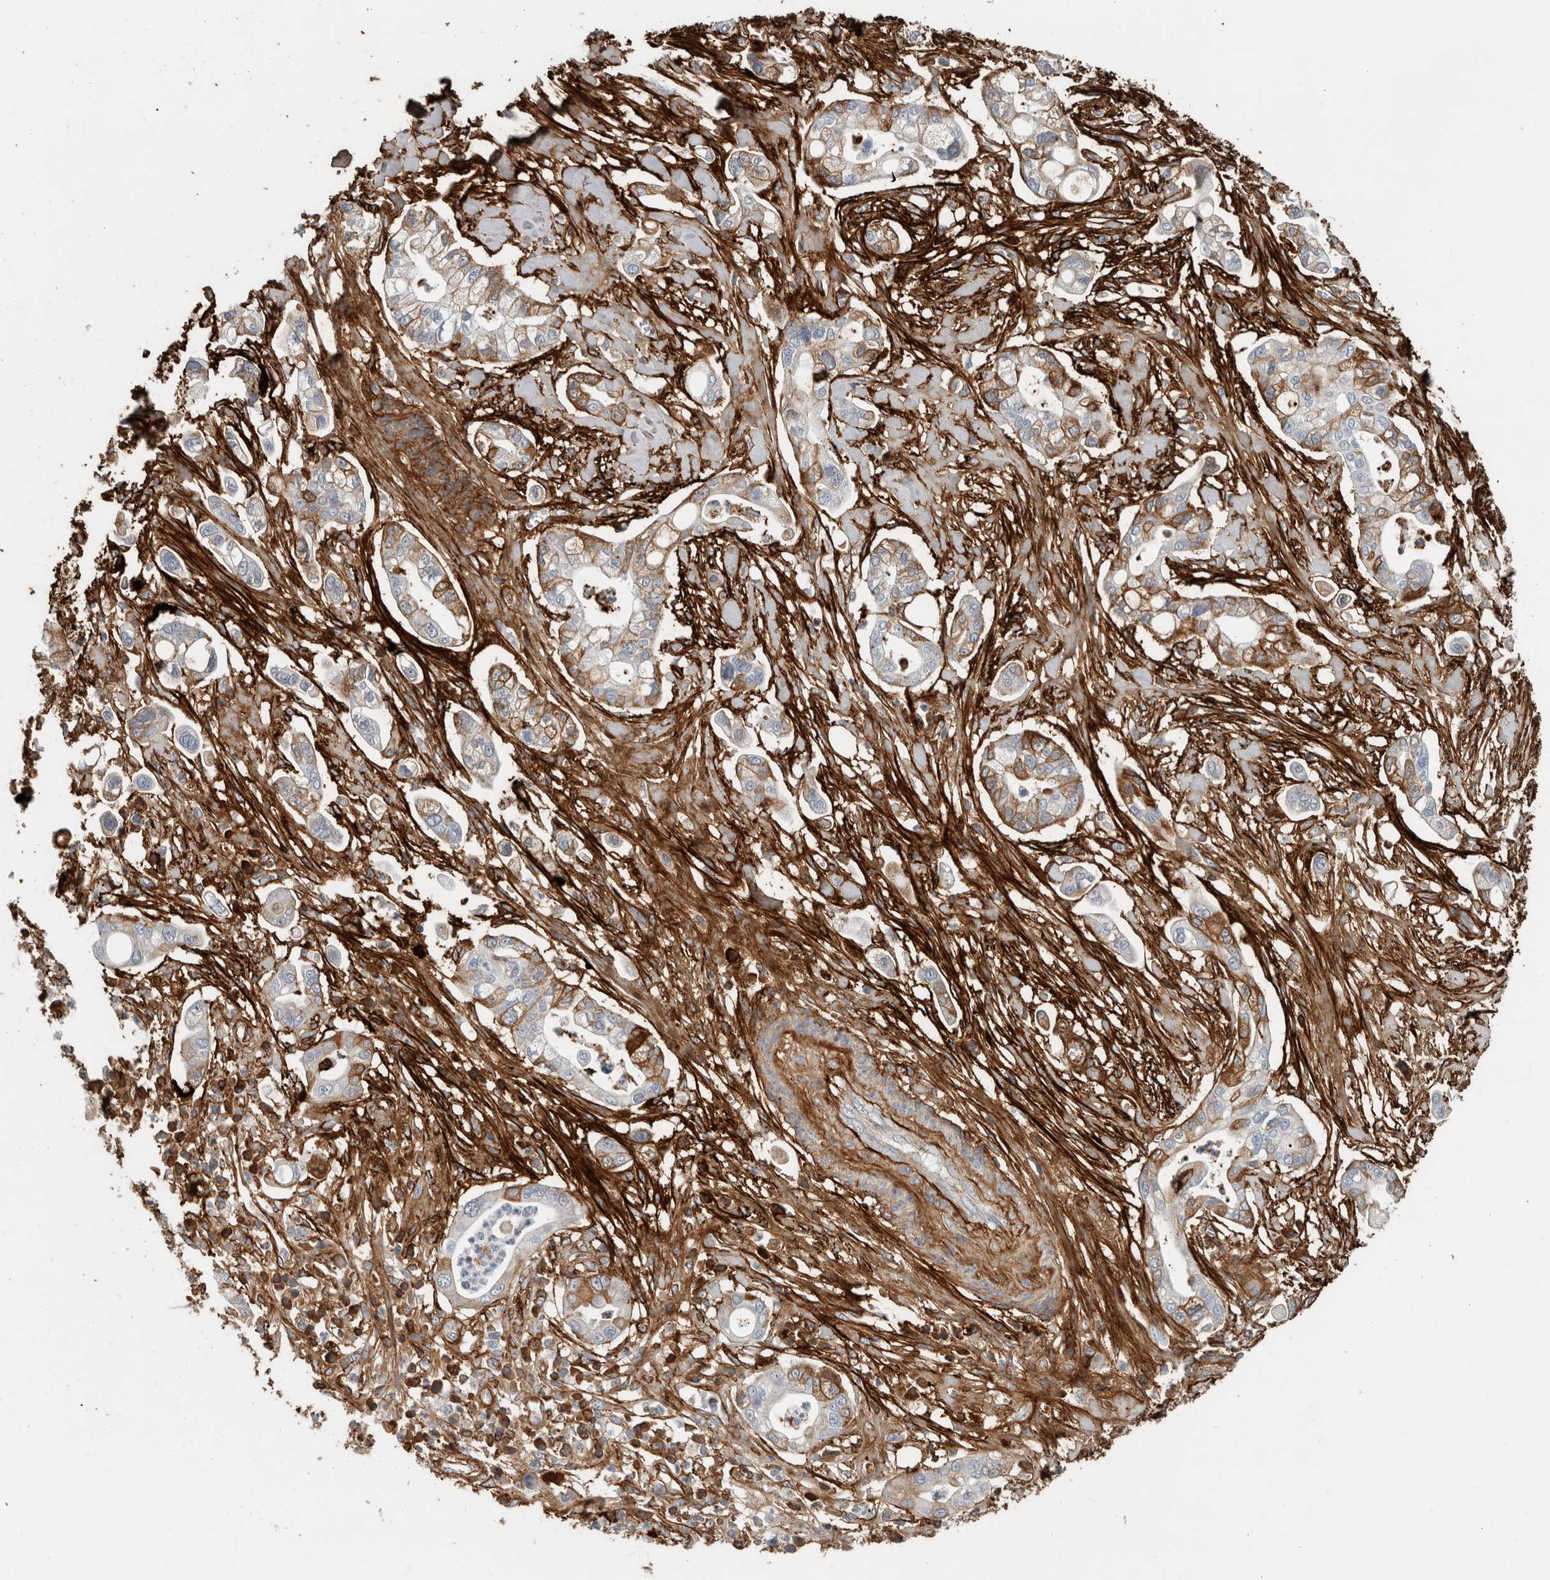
{"staining": {"intensity": "moderate", "quantity": "<25%", "location": "cytoplasmic/membranous"}, "tissue": "pancreatic cancer", "cell_type": "Tumor cells", "image_type": "cancer", "snomed": [{"axis": "morphology", "description": "Adenocarcinoma, NOS"}, {"axis": "topography", "description": "Pancreas"}], "caption": "Immunohistochemical staining of pancreatic cancer (adenocarcinoma) shows low levels of moderate cytoplasmic/membranous expression in approximately <25% of tumor cells.", "gene": "FN1", "patient": {"sex": "male", "age": 68}}